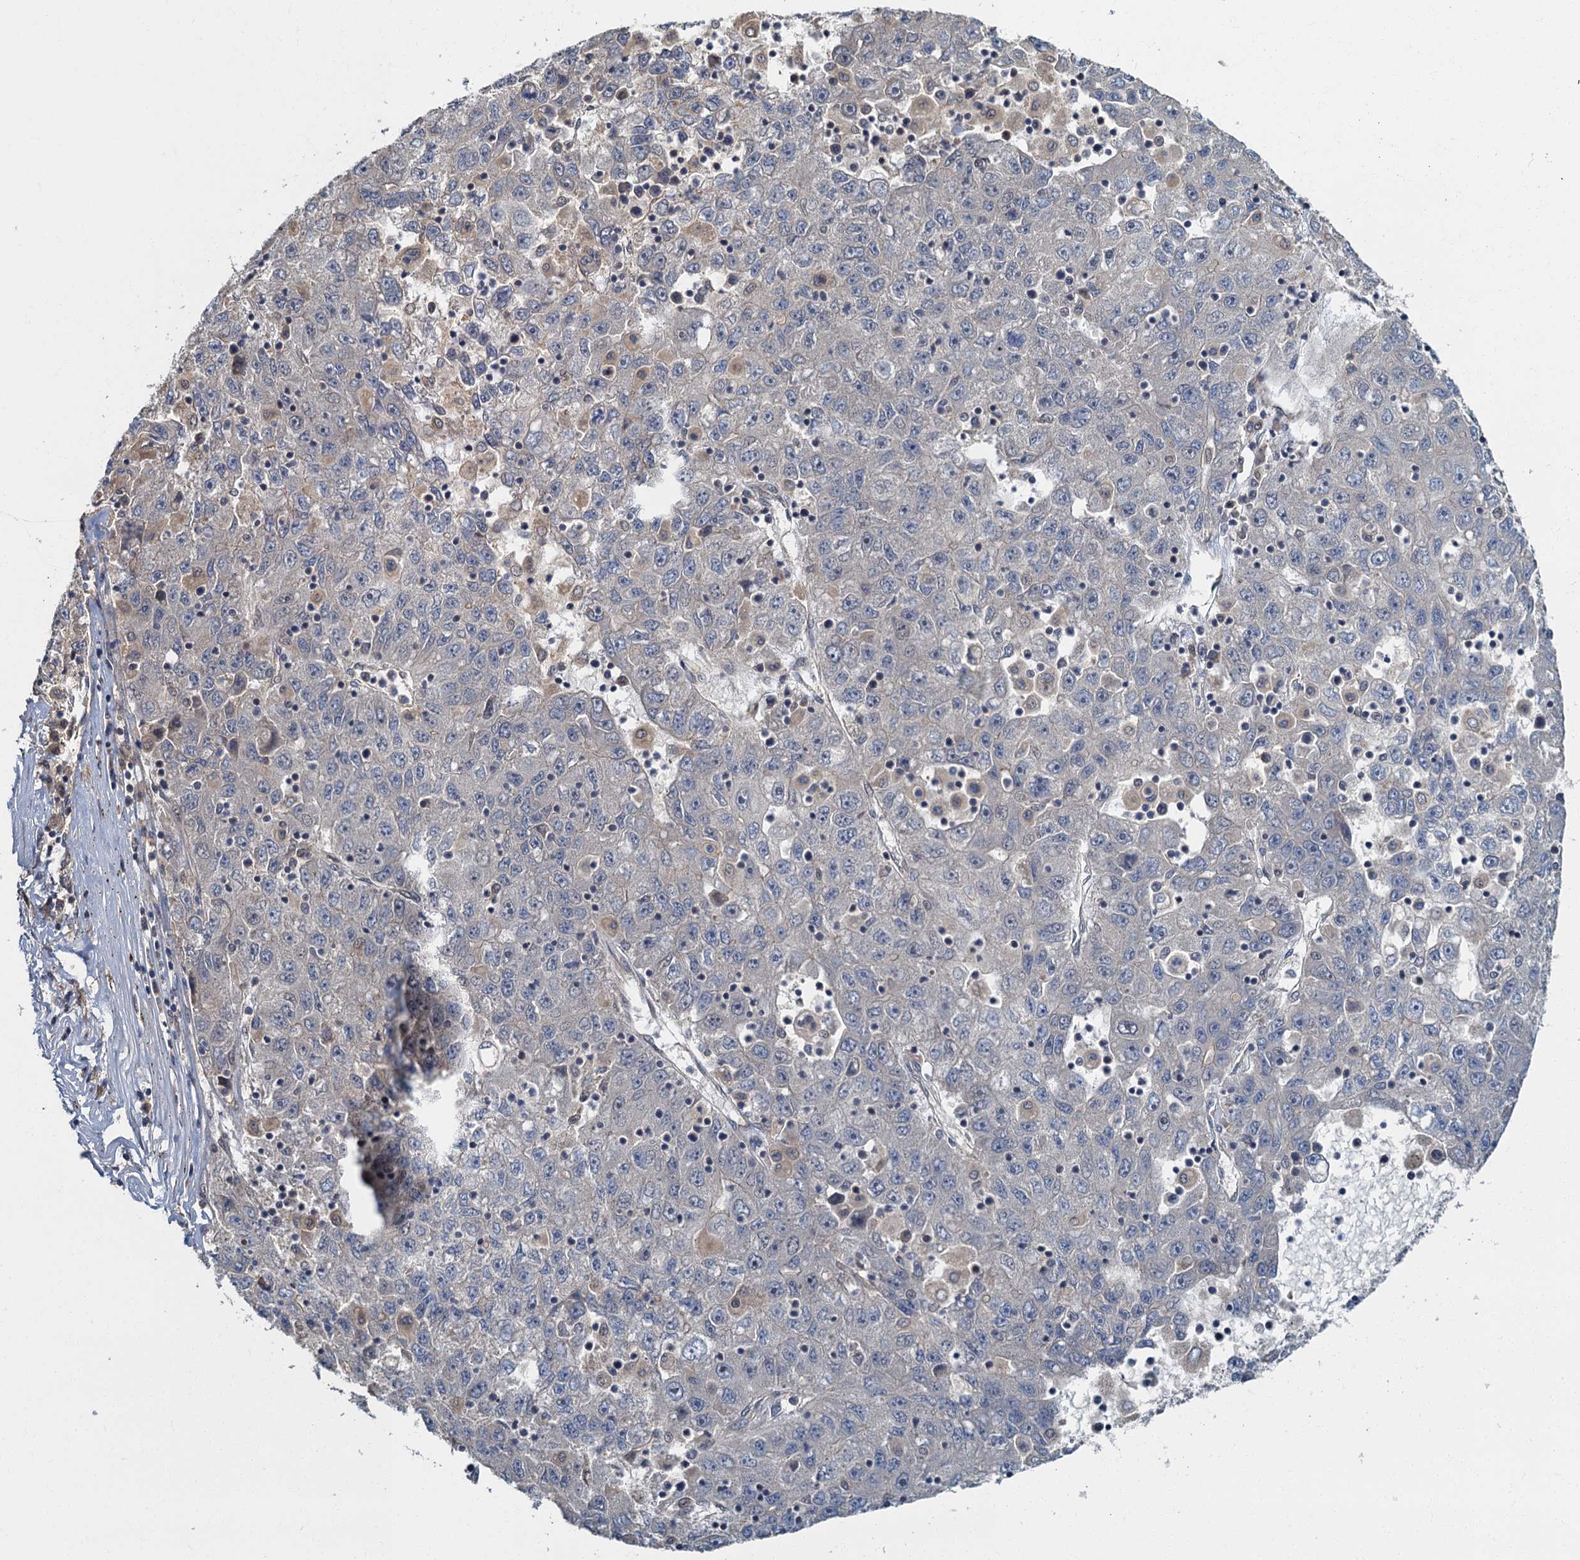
{"staining": {"intensity": "negative", "quantity": "none", "location": "none"}, "tissue": "liver cancer", "cell_type": "Tumor cells", "image_type": "cancer", "snomed": [{"axis": "morphology", "description": "Carcinoma, Hepatocellular, NOS"}, {"axis": "topography", "description": "Liver"}], "caption": "Image shows no protein expression in tumor cells of liver hepatocellular carcinoma tissue.", "gene": "TBCK", "patient": {"sex": "male", "age": 49}}